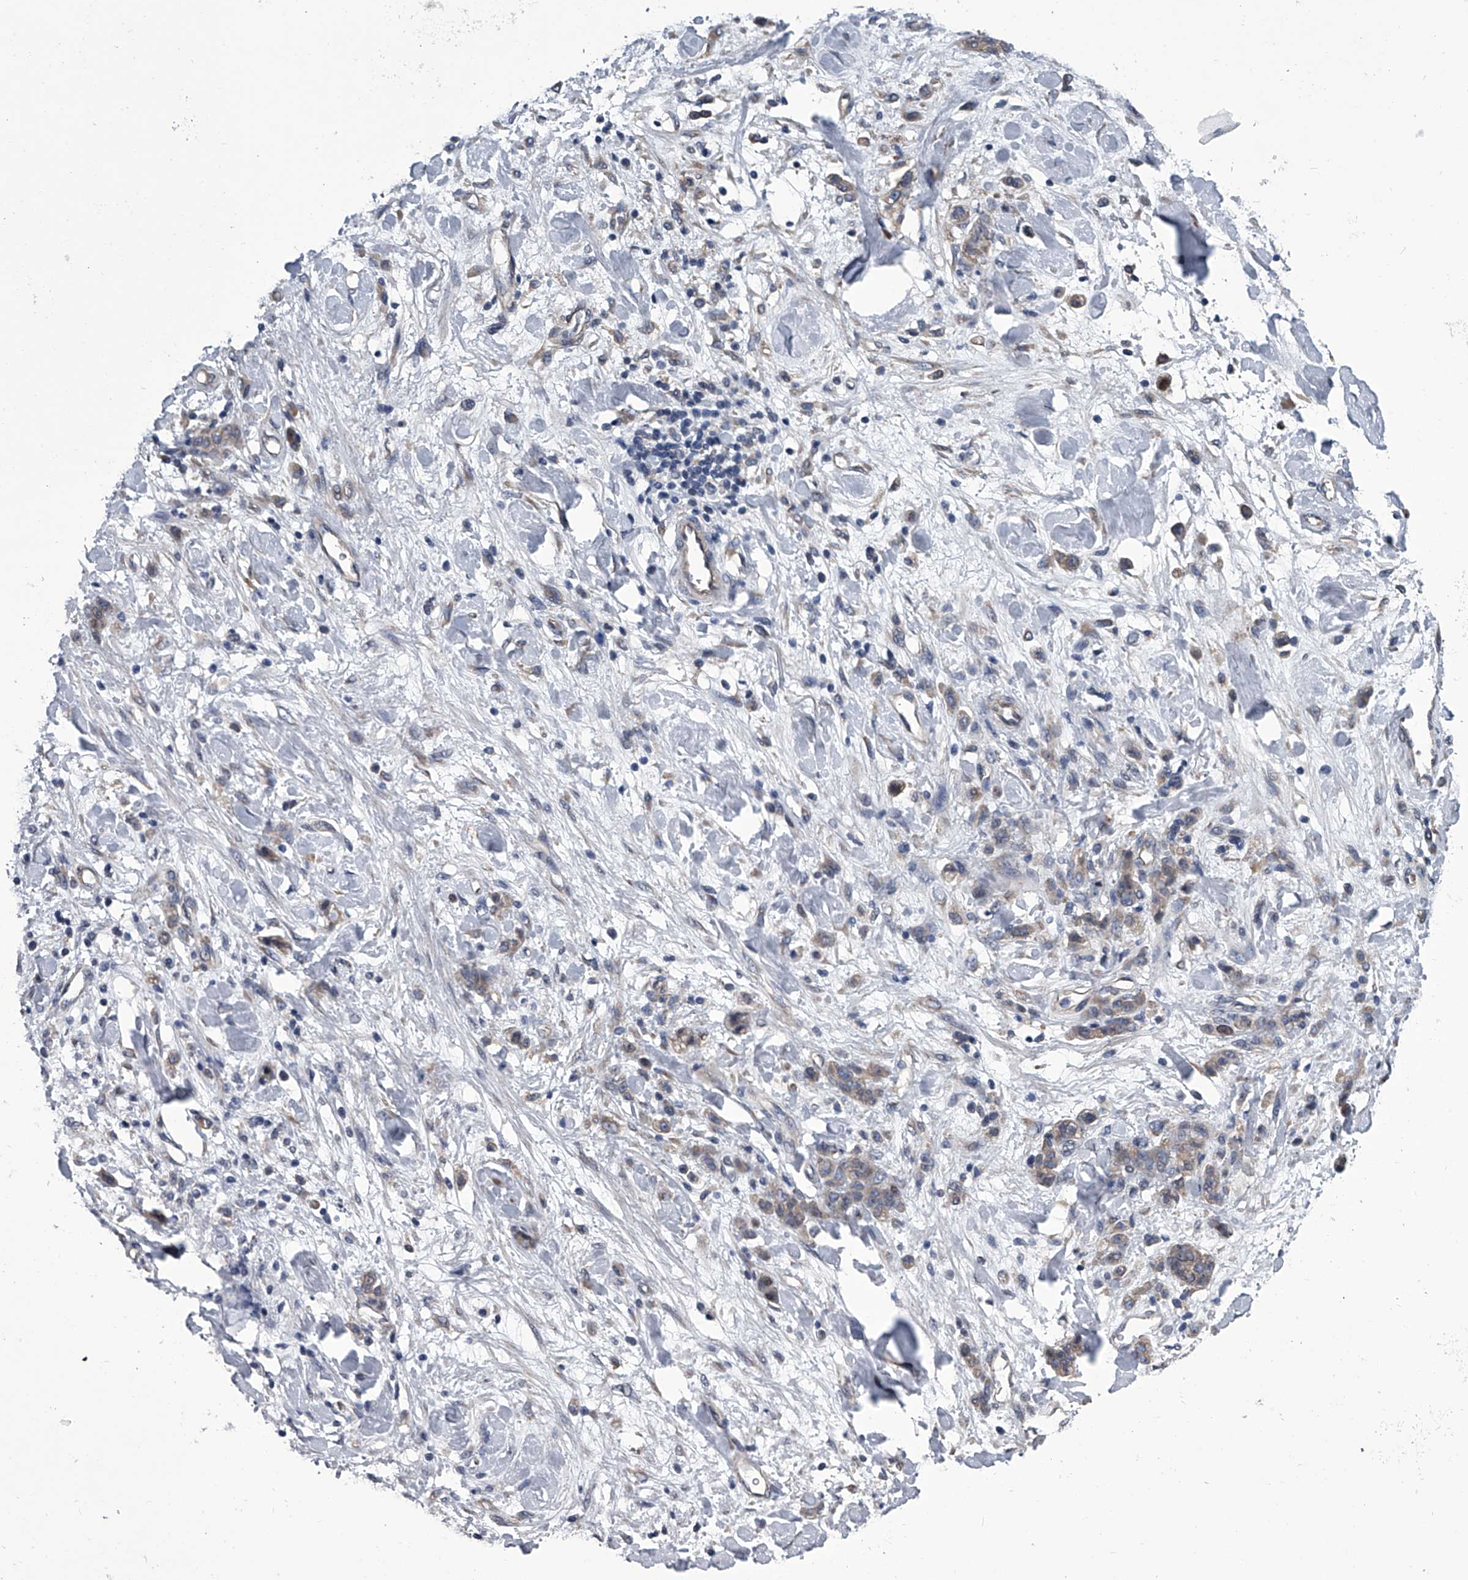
{"staining": {"intensity": "weak", "quantity": "25%-75%", "location": "cytoplasmic/membranous"}, "tissue": "stomach cancer", "cell_type": "Tumor cells", "image_type": "cancer", "snomed": [{"axis": "morphology", "description": "Normal tissue, NOS"}, {"axis": "morphology", "description": "Adenocarcinoma, NOS"}, {"axis": "topography", "description": "Stomach"}], "caption": "The micrograph shows staining of stomach cancer, revealing weak cytoplasmic/membranous protein positivity (brown color) within tumor cells.", "gene": "ABCG1", "patient": {"sex": "male", "age": 82}}